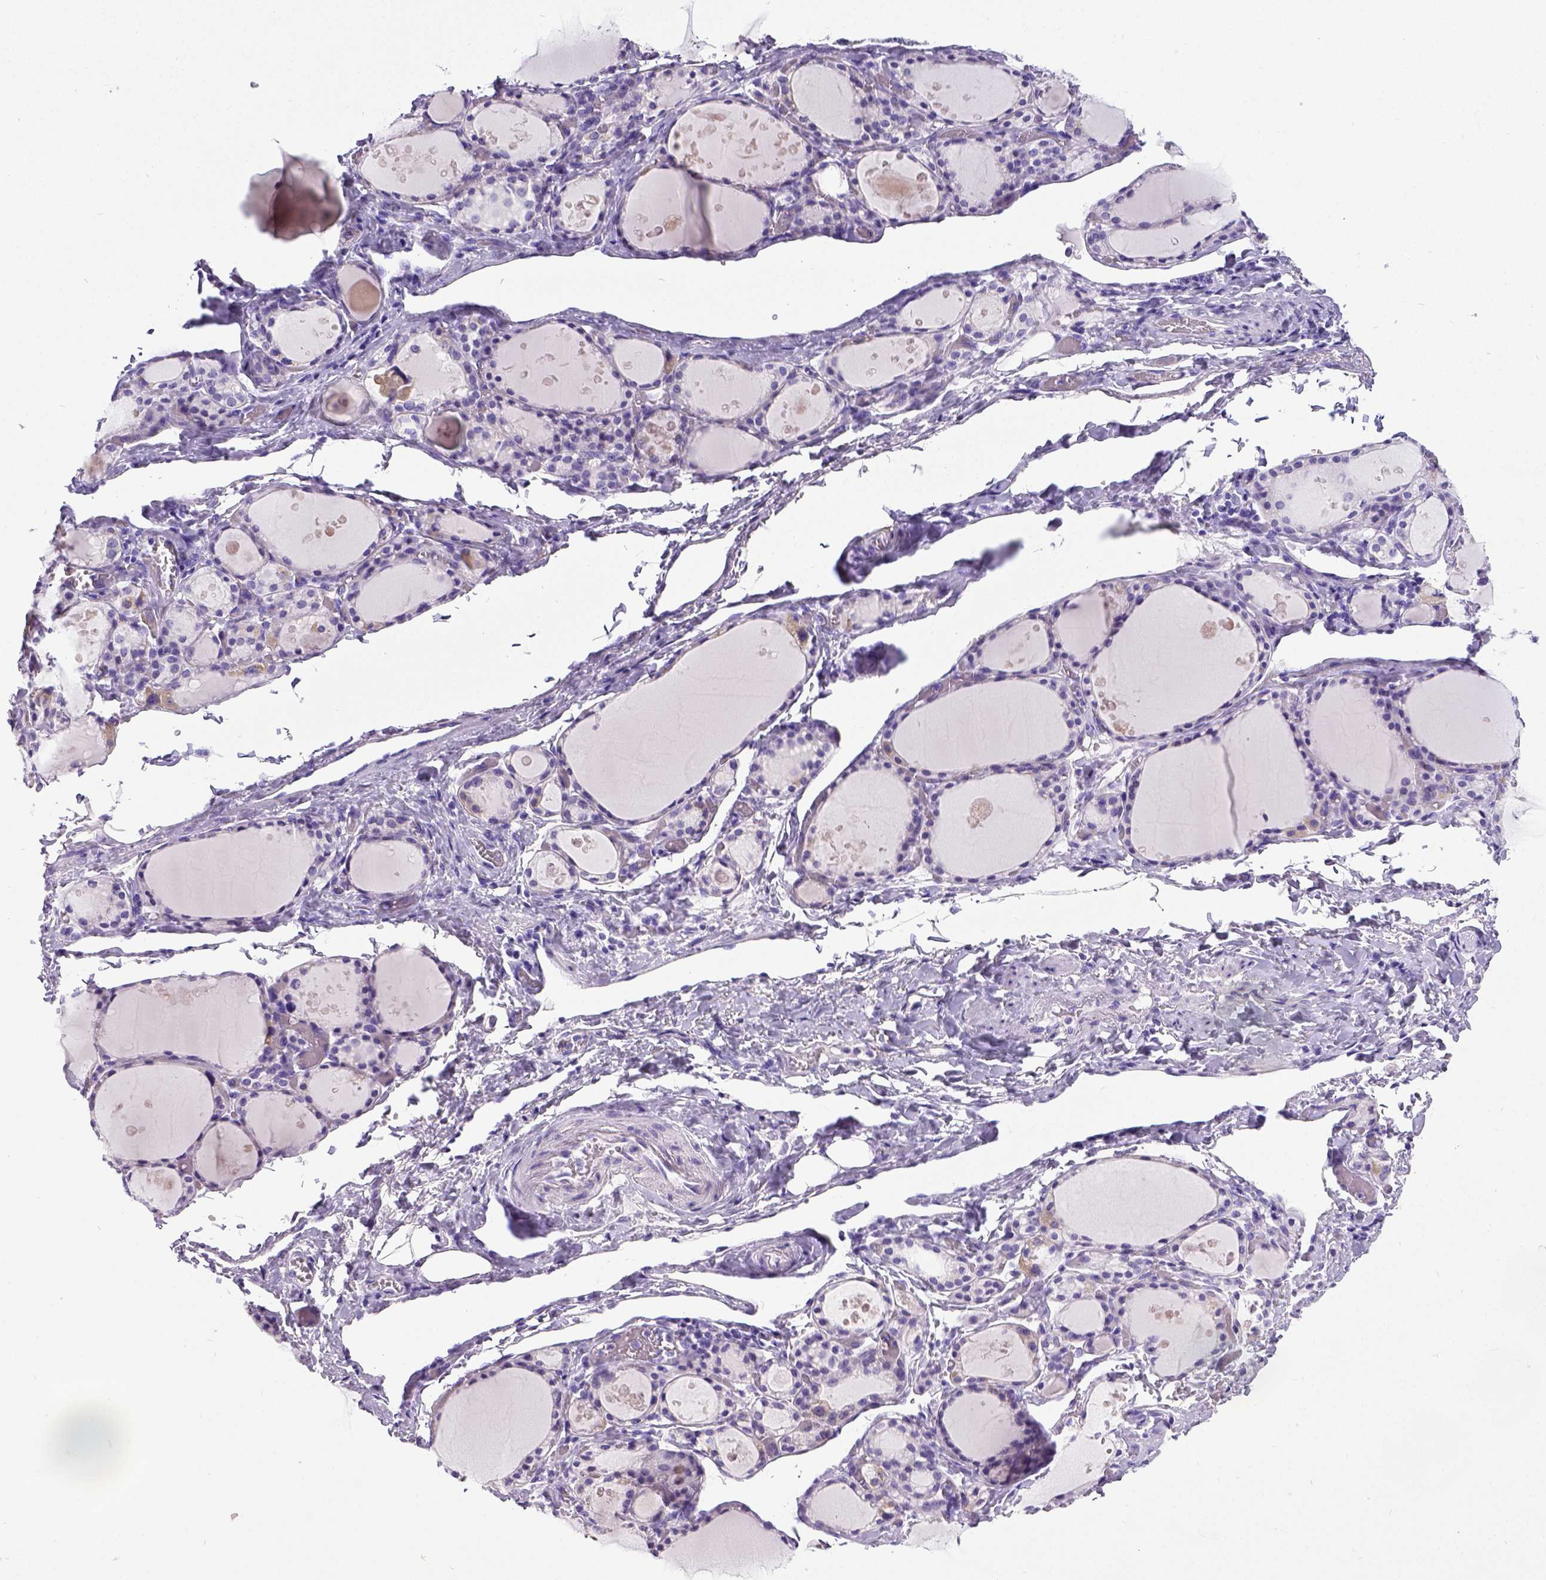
{"staining": {"intensity": "negative", "quantity": "none", "location": "none"}, "tissue": "thyroid gland", "cell_type": "Glandular cells", "image_type": "normal", "snomed": [{"axis": "morphology", "description": "Normal tissue, NOS"}, {"axis": "topography", "description": "Thyroid gland"}], "caption": "Immunohistochemistry histopathology image of benign human thyroid gland stained for a protein (brown), which exhibits no expression in glandular cells. (DAB (3,3'-diaminobenzidine) immunohistochemistry (IHC) visualized using brightfield microscopy, high magnification).", "gene": "SATB2", "patient": {"sex": "male", "age": 68}}